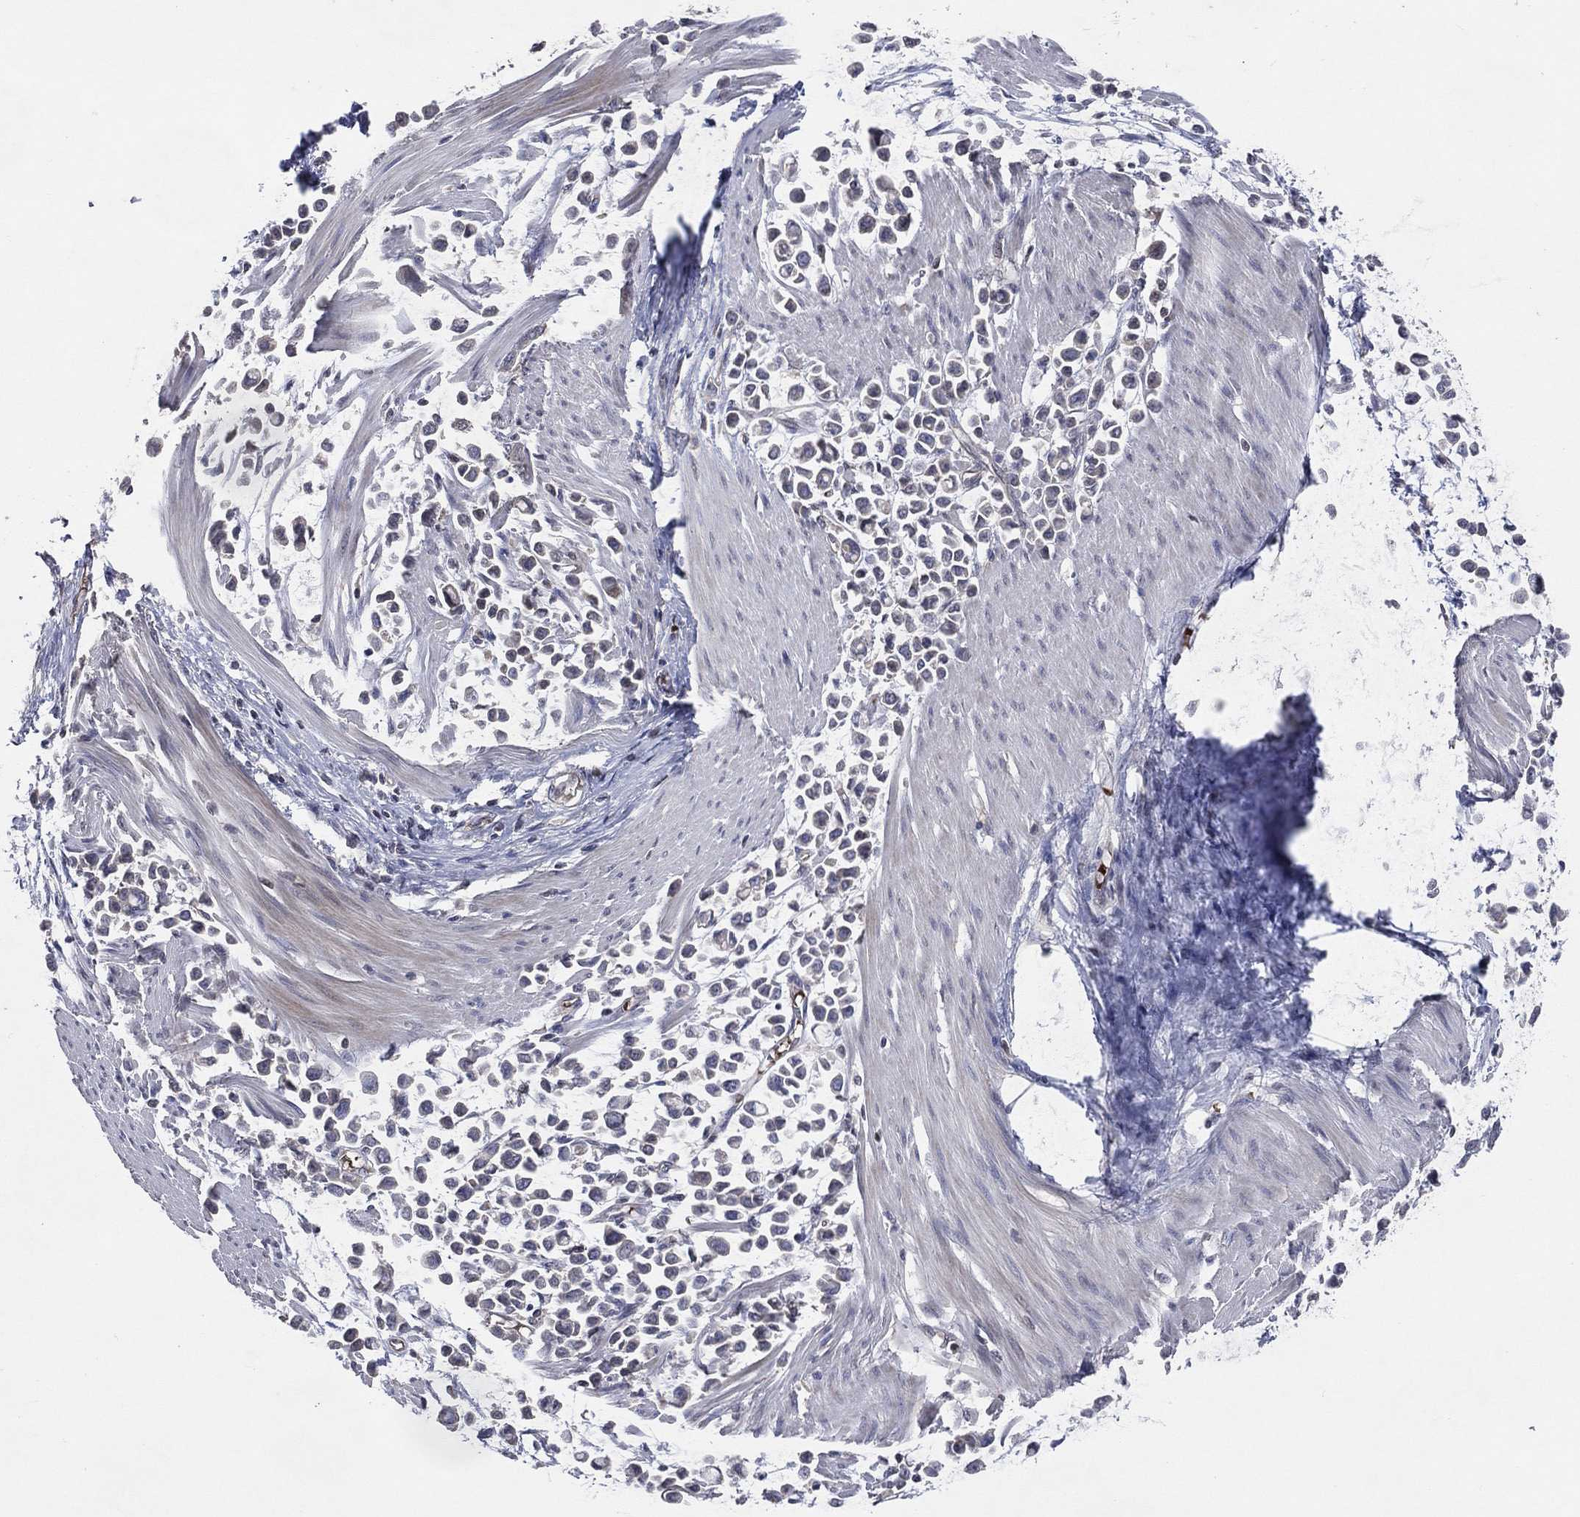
{"staining": {"intensity": "negative", "quantity": "none", "location": "none"}, "tissue": "stomach cancer", "cell_type": "Tumor cells", "image_type": "cancer", "snomed": [{"axis": "morphology", "description": "Adenocarcinoma, NOS"}, {"axis": "topography", "description": "Stomach"}], "caption": "This is an immunohistochemistry (IHC) photomicrograph of human stomach cancer. There is no expression in tumor cells.", "gene": "DNAH7", "patient": {"sex": "male", "age": 82}}